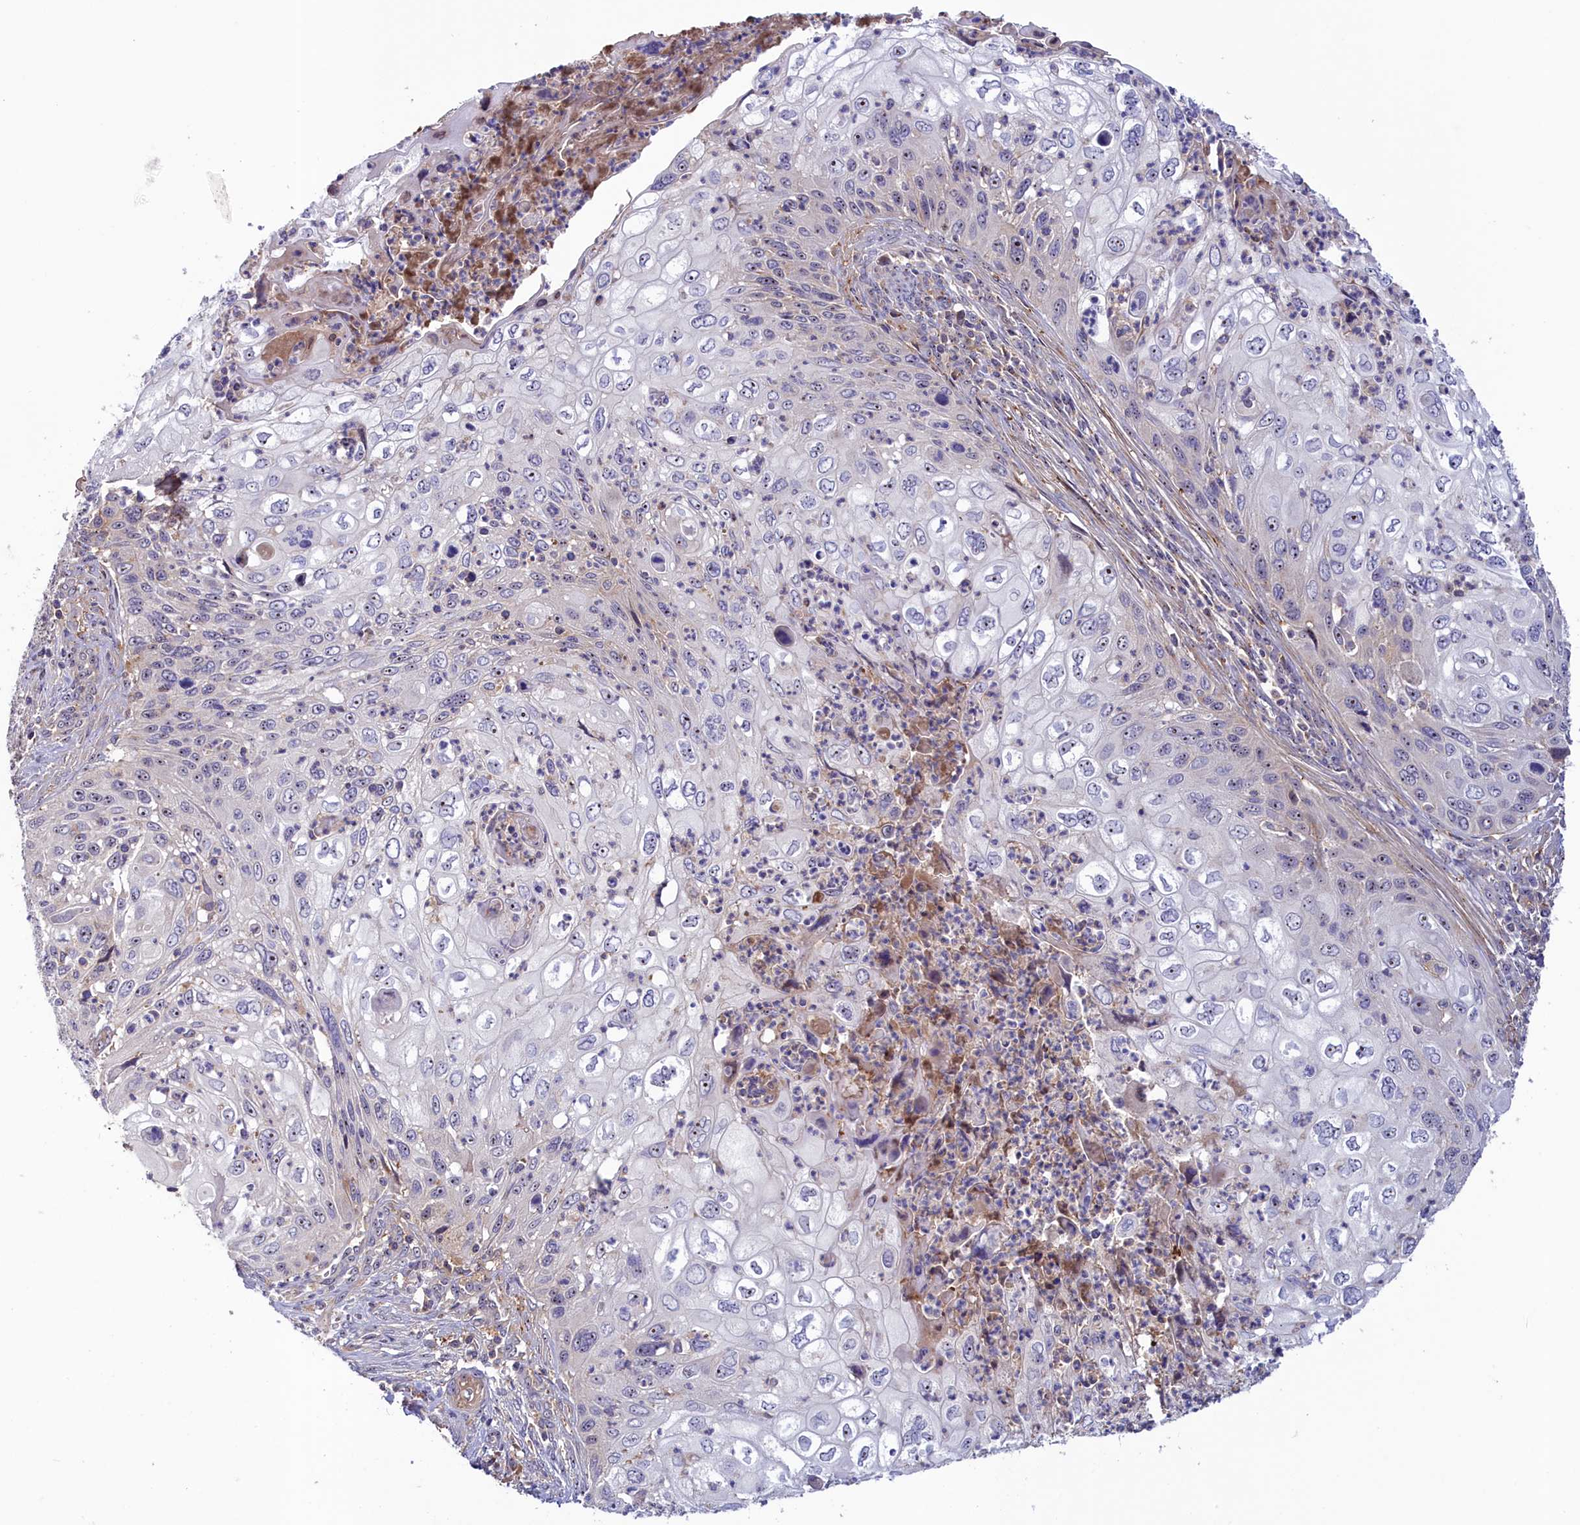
{"staining": {"intensity": "negative", "quantity": "none", "location": "none"}, "tissue": "cervical cancer", "cell_type": "Tumor cells", "image_type": "cancer", "snomed": [{"axis": "morphology", "description": "Squamous cell carcinoma, NOS"}, {"axis": "topography", "description": "Cervix"}], "caption": "High magnification brightfield microscopy of squamous cell carcinoma (cervical) stained with DAB (brown) and counterstained with hematoxylin (blue): tumor cells show no significant staining. The staining is performed using DAB brown chromogen with nuclei counter-stained in using hematoxylin.", "gene": "NEURL4", "patient": {"sex": "female", "age": 70}}